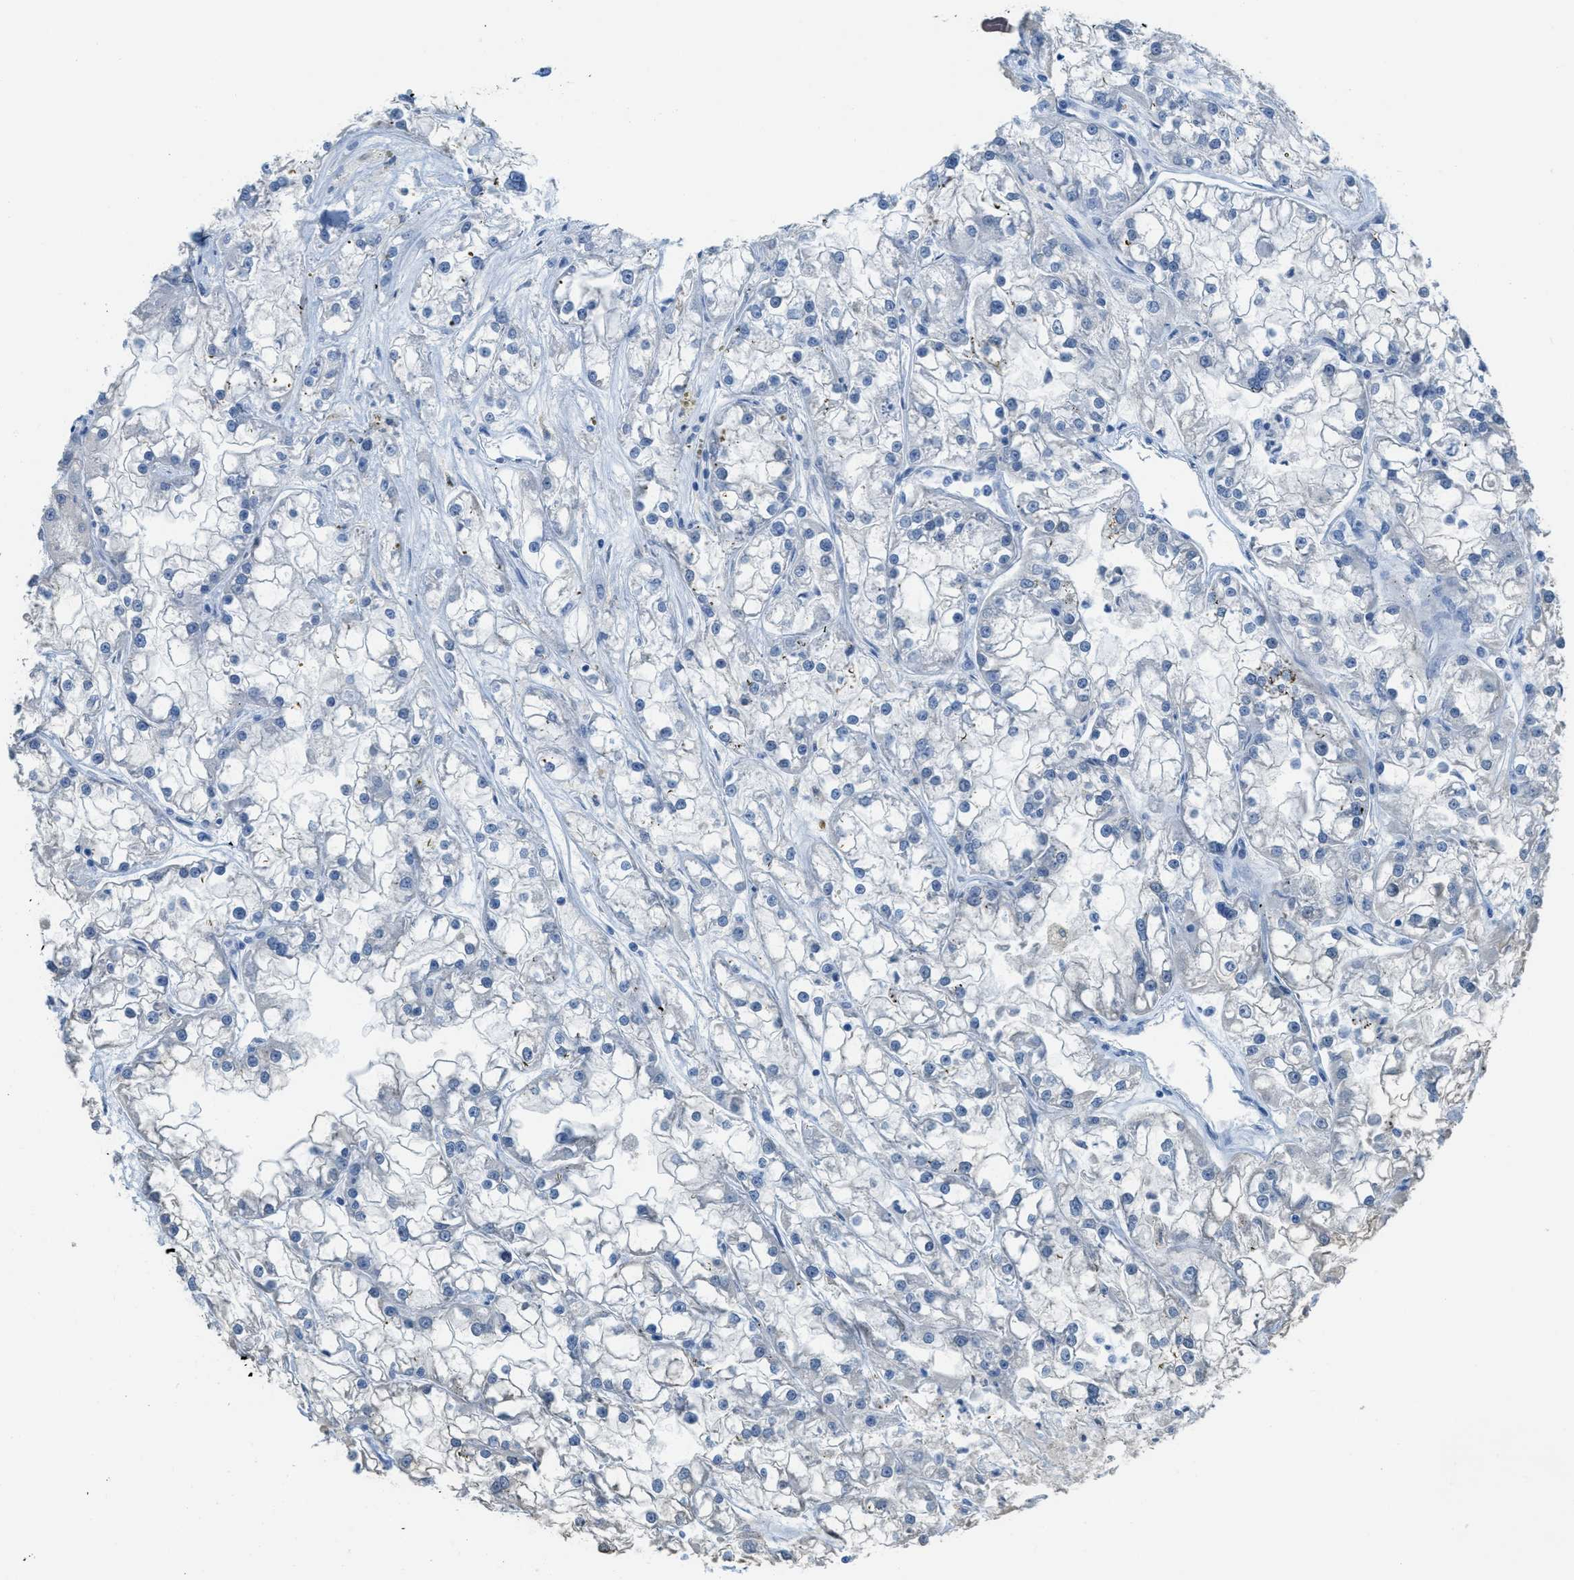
{"staining": {"intensity": "negative", "quantity": "none", "location": "none"}, "tissue": "renal cancer", "cell_type": "Tumor cells", "image_type": "cancer", "snomed": [{"axis": "morphology", "description": "Adenocarcinoma, NOS"}, {"axis": "topography", "description": "Kidney"}], "caption": "This is an immunohistochemistry histopathology image of human renal adenocarcinoma. There is no positivity in tumor cells.", "gene": "ASGR1", "patient": {"sex": "female", "age": 52}}